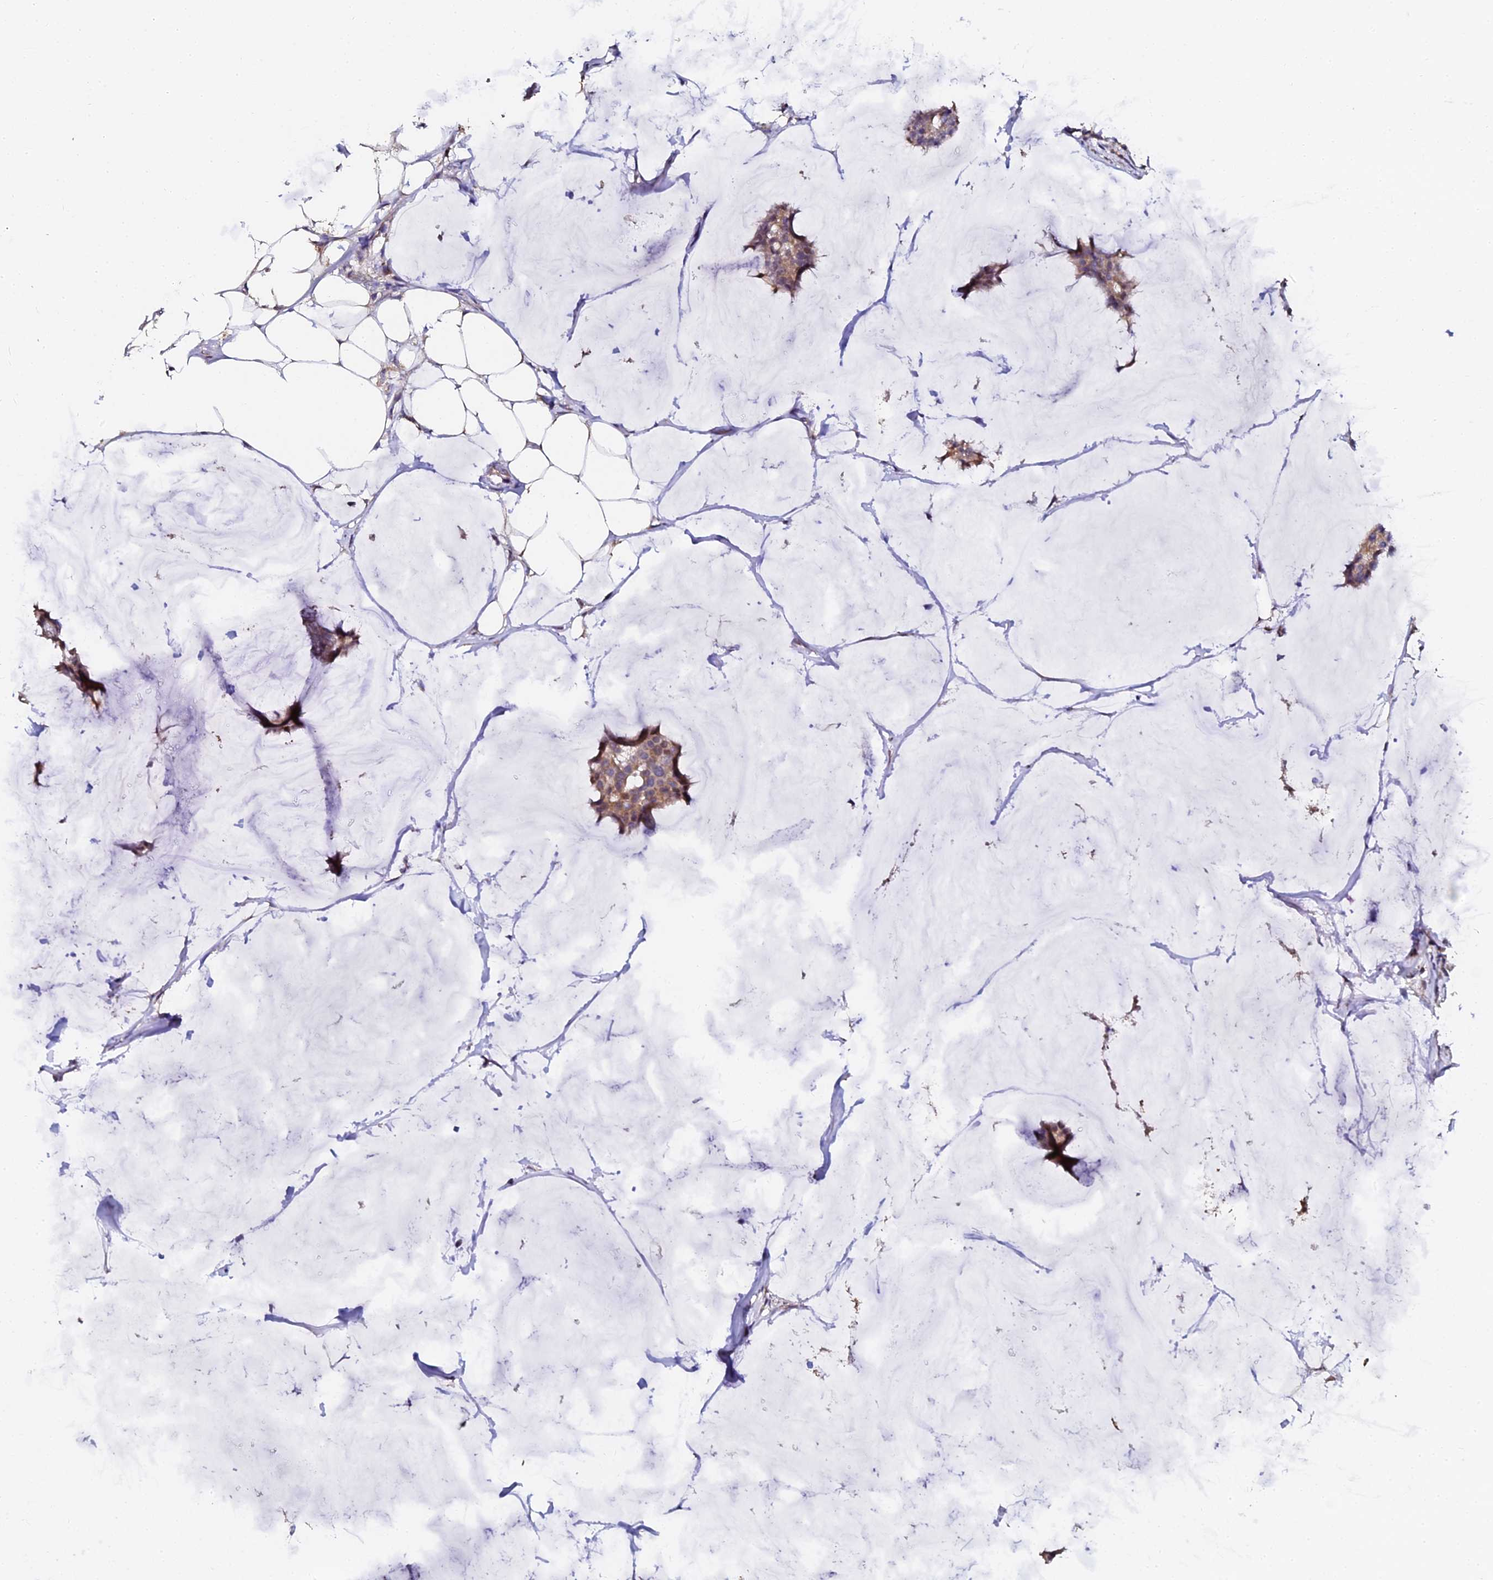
{"staining": {"intensity": "weak", "quantity": ">75%", "location": "cytoplasmic/membranous"}, "tissue": "breast cancer", "cell_type": "Tumor cells", "image_type": "cancer", "snomed": [{"axis": "morphology", "description": "Duct carcinoma"}, {"axis": "topography", "description": "Breast"}], "caption": "The micrograph displays immunohistochemical staining of intraductal carcinoma (breast). There is weak cytoplasmic/membranous staining is present in about >75% of tumor cells.", "gene": "GPN3", "patient": {"sex": "female", "age": 93}}